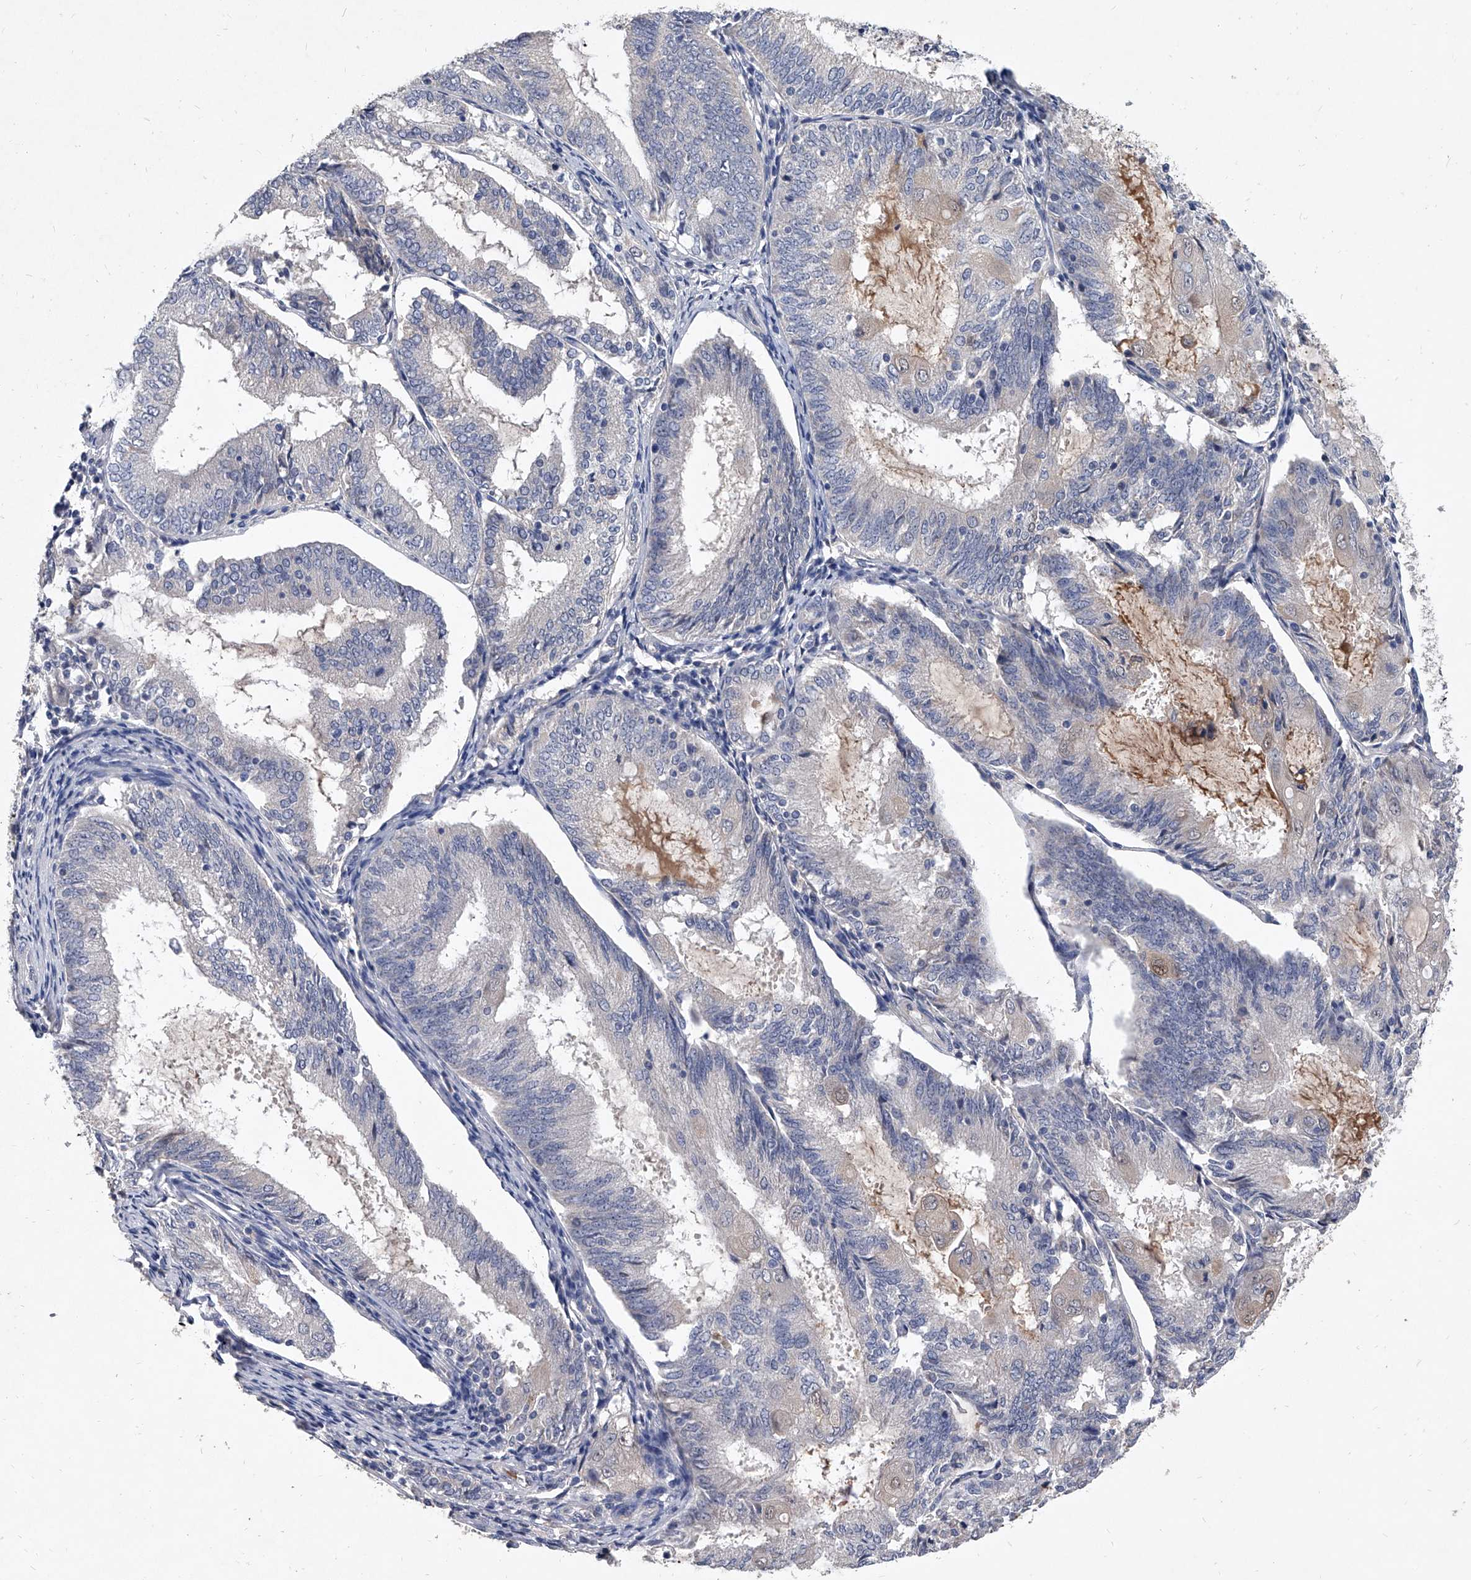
{"staining": {"intensity": "negative", "quantity": "none", "location": "none"}, "tissue": "endometrial cancer", "cell_type": "Tumor cells", "image_type": "cancer", "snomed": [{"axis": "morphology", "description": "Adenocarcinoma, NOS"}, {"axis": "topography", "description": "Endometrium"}], "caption": "Tumor cells show no significant staining in endometrial cancer (adenocarcinoma).", "gene": "C5", "patient": {"sex": "female", "age": 81}}